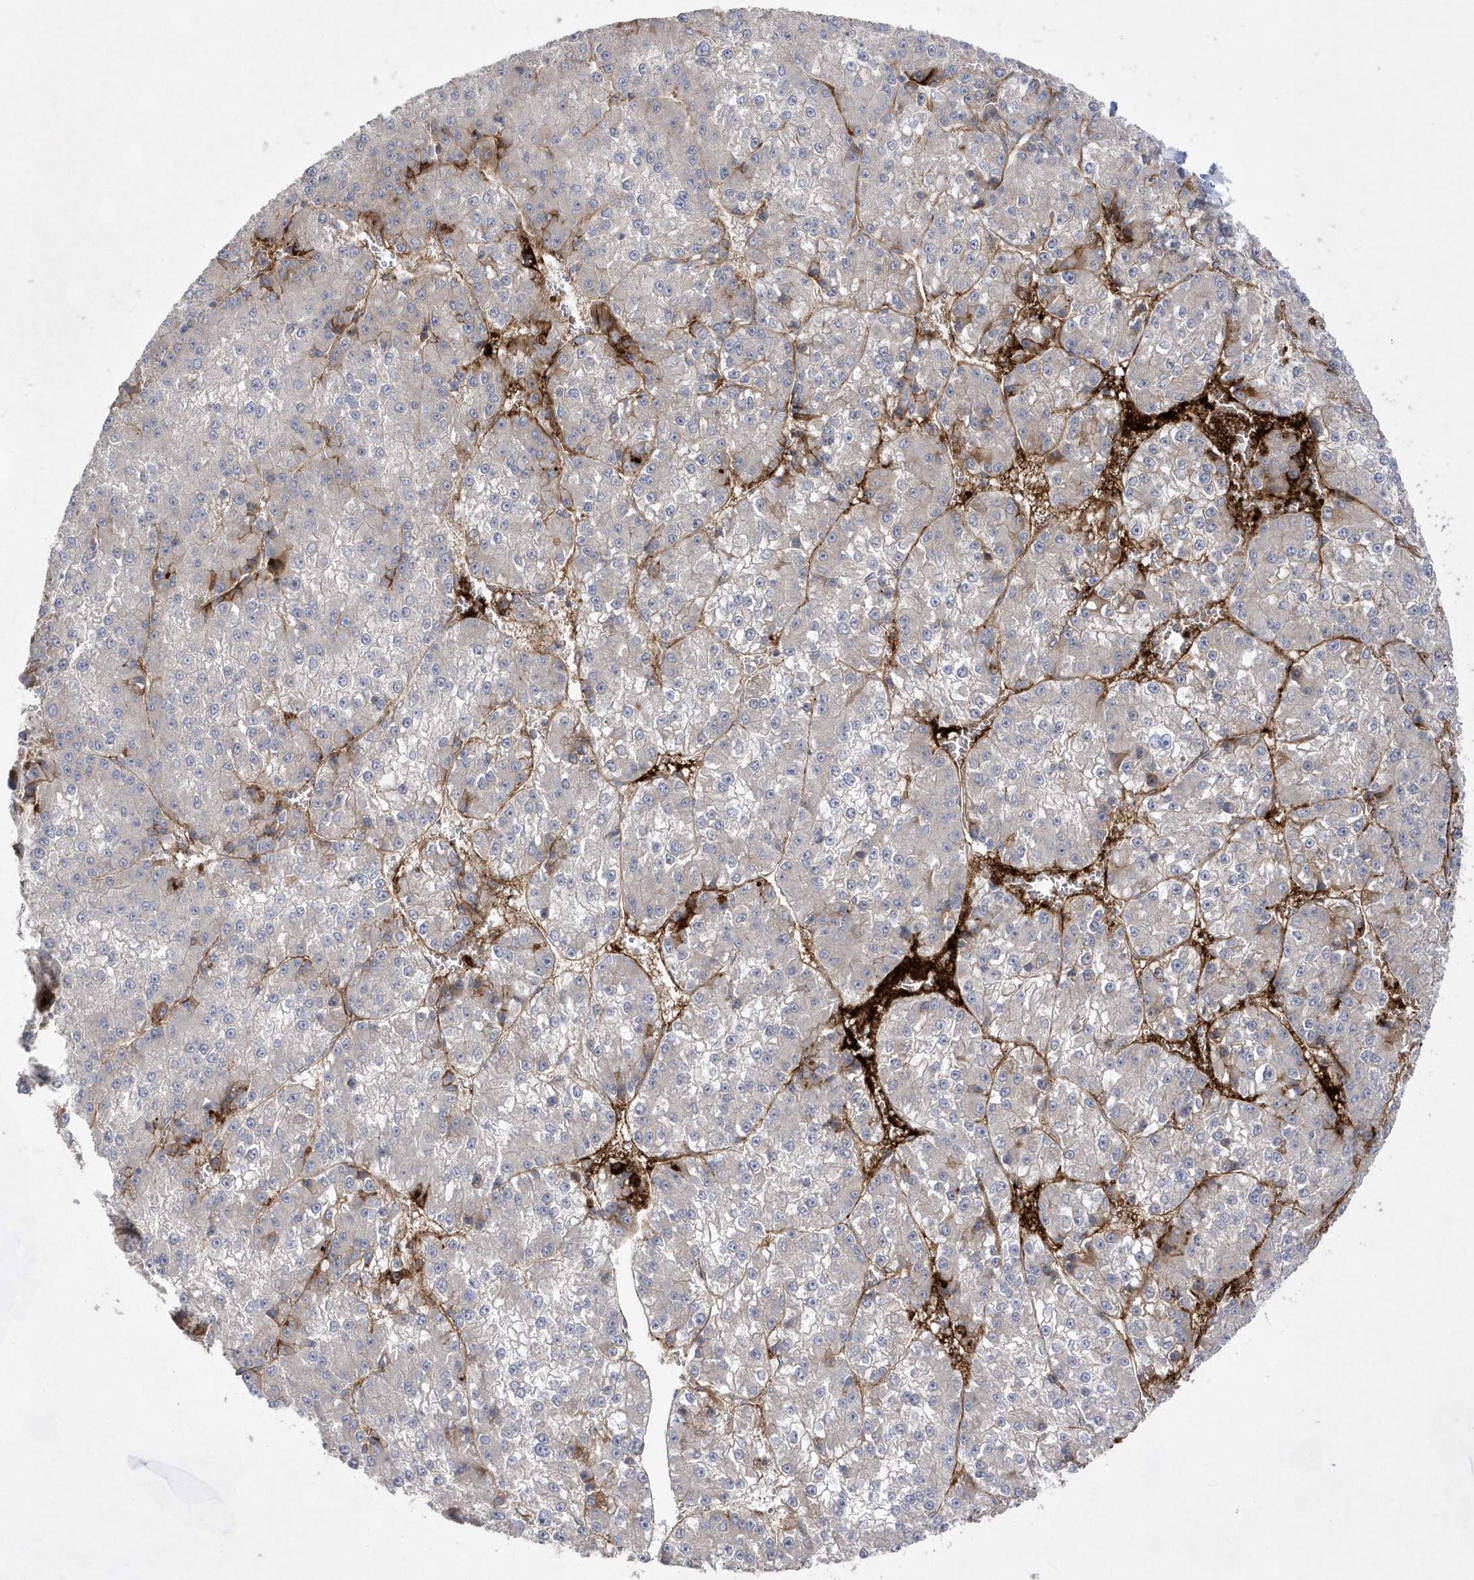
{"staining": {"intensity": "negative", "quantity": "none", "location": "none"}, "tissue": "liver cancer", "cell_type": "Tumor cells", "image_type": "cancer", "snomed": [{"axis": "morphology", "description": "Carcinoma, Hepatocellular, NOS"}, {"axis": "topography", "description": "Liver"}], "caption": "Micrograph shows no significant protein positivity in tumor cells of hepatocellular carcinoma (liver).", "gene": "TMEM132B", "patient": {"sex": "female", "age": 73}}